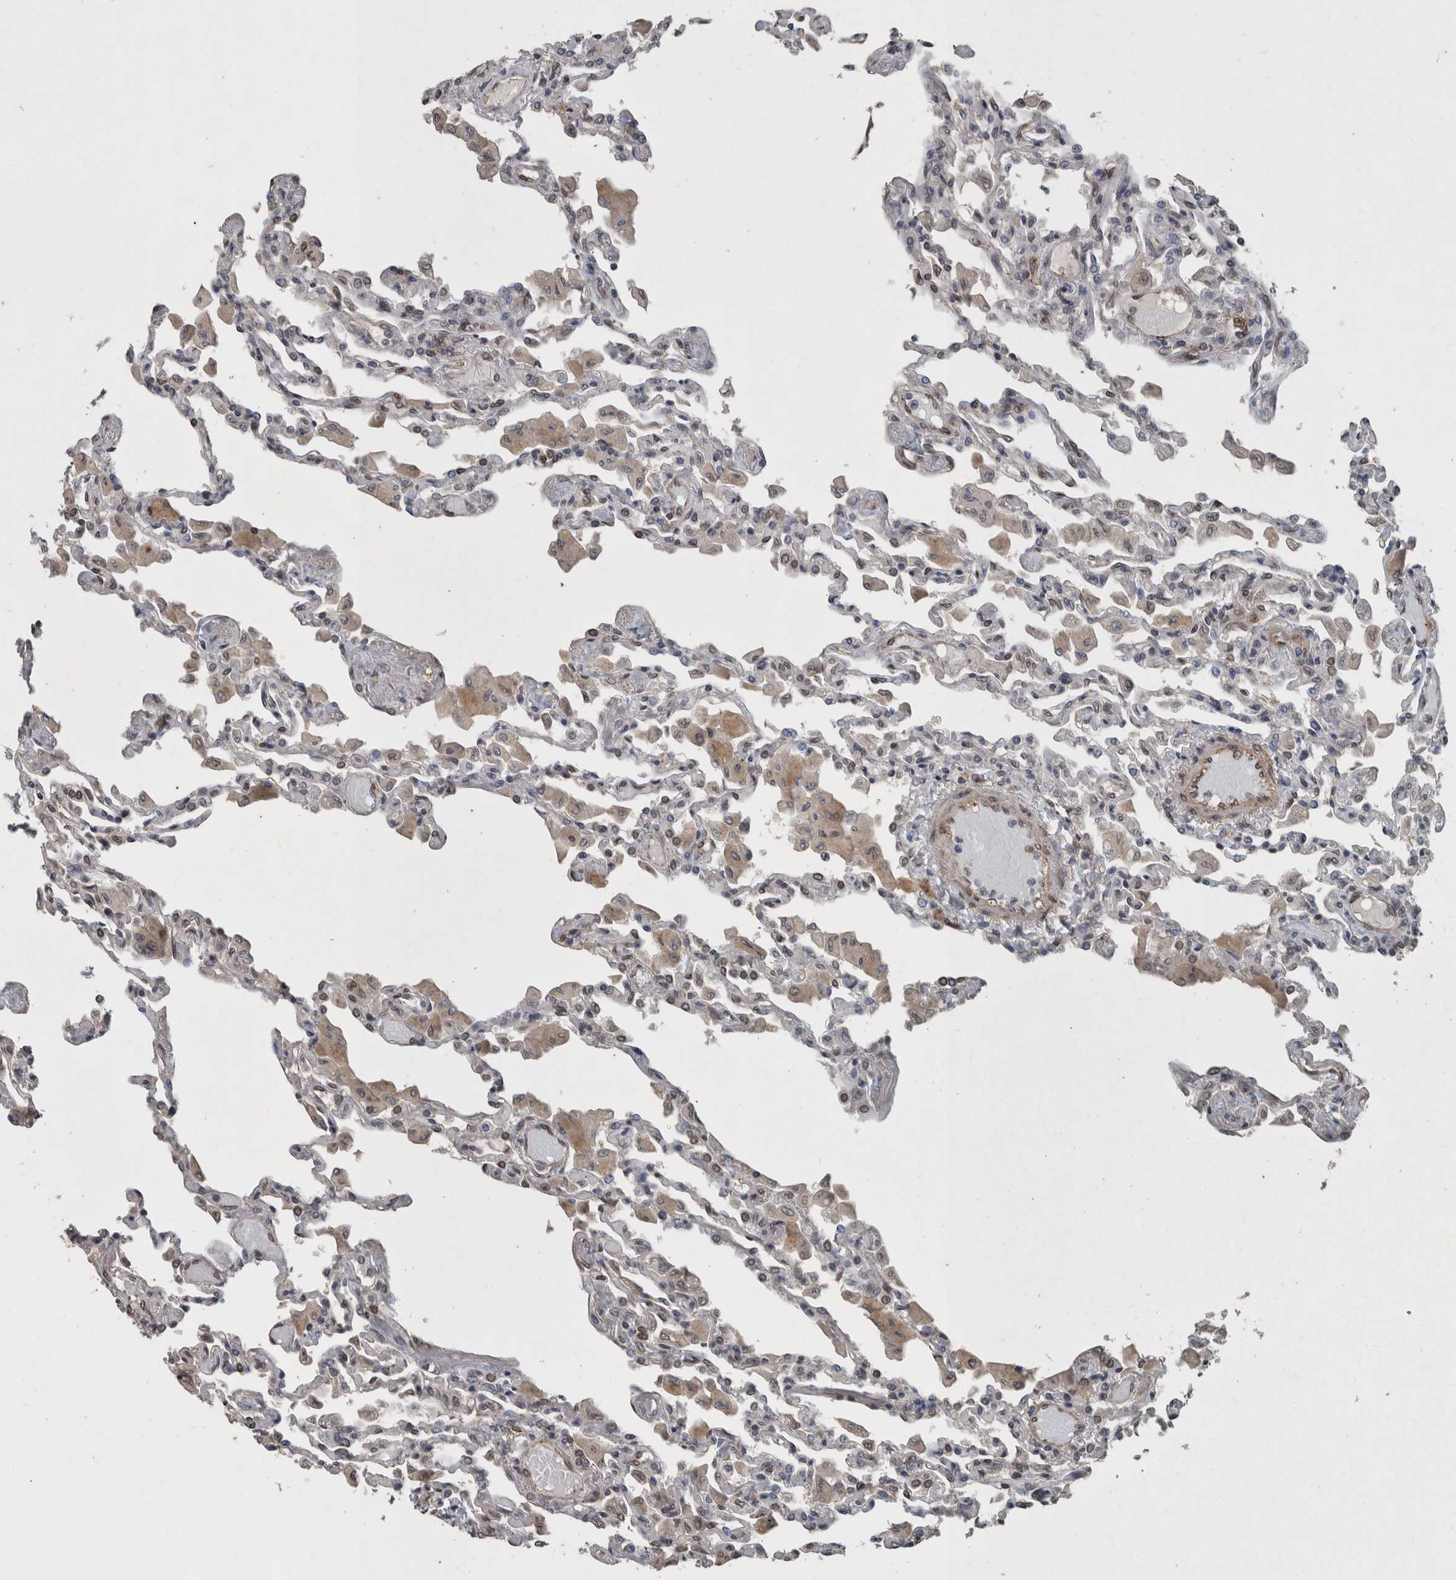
{"staining": {"intensity": "moderate", "quantity": "25%-75%", "location": "cytoplasmic/membranous,nuclear"}, "tissue": "lung", "cell_type": "Alveolar cells", "image_type": "normal", "snomed": [{"axis": "morphology", "description": "Normal tissue, NOS"}, {"axis": "topography", "description": "Bronchus"}, {"axis": "topography", "description": "Lung"}], "caption": "A medium amount of moderate cytoplasmic/membranous,nuclear expression is identified in approximately 25%-75% of alveolar cells in unremarkable lung.", "gene": "RANBP2", "patient": {"sex": "female", "age": 49}}